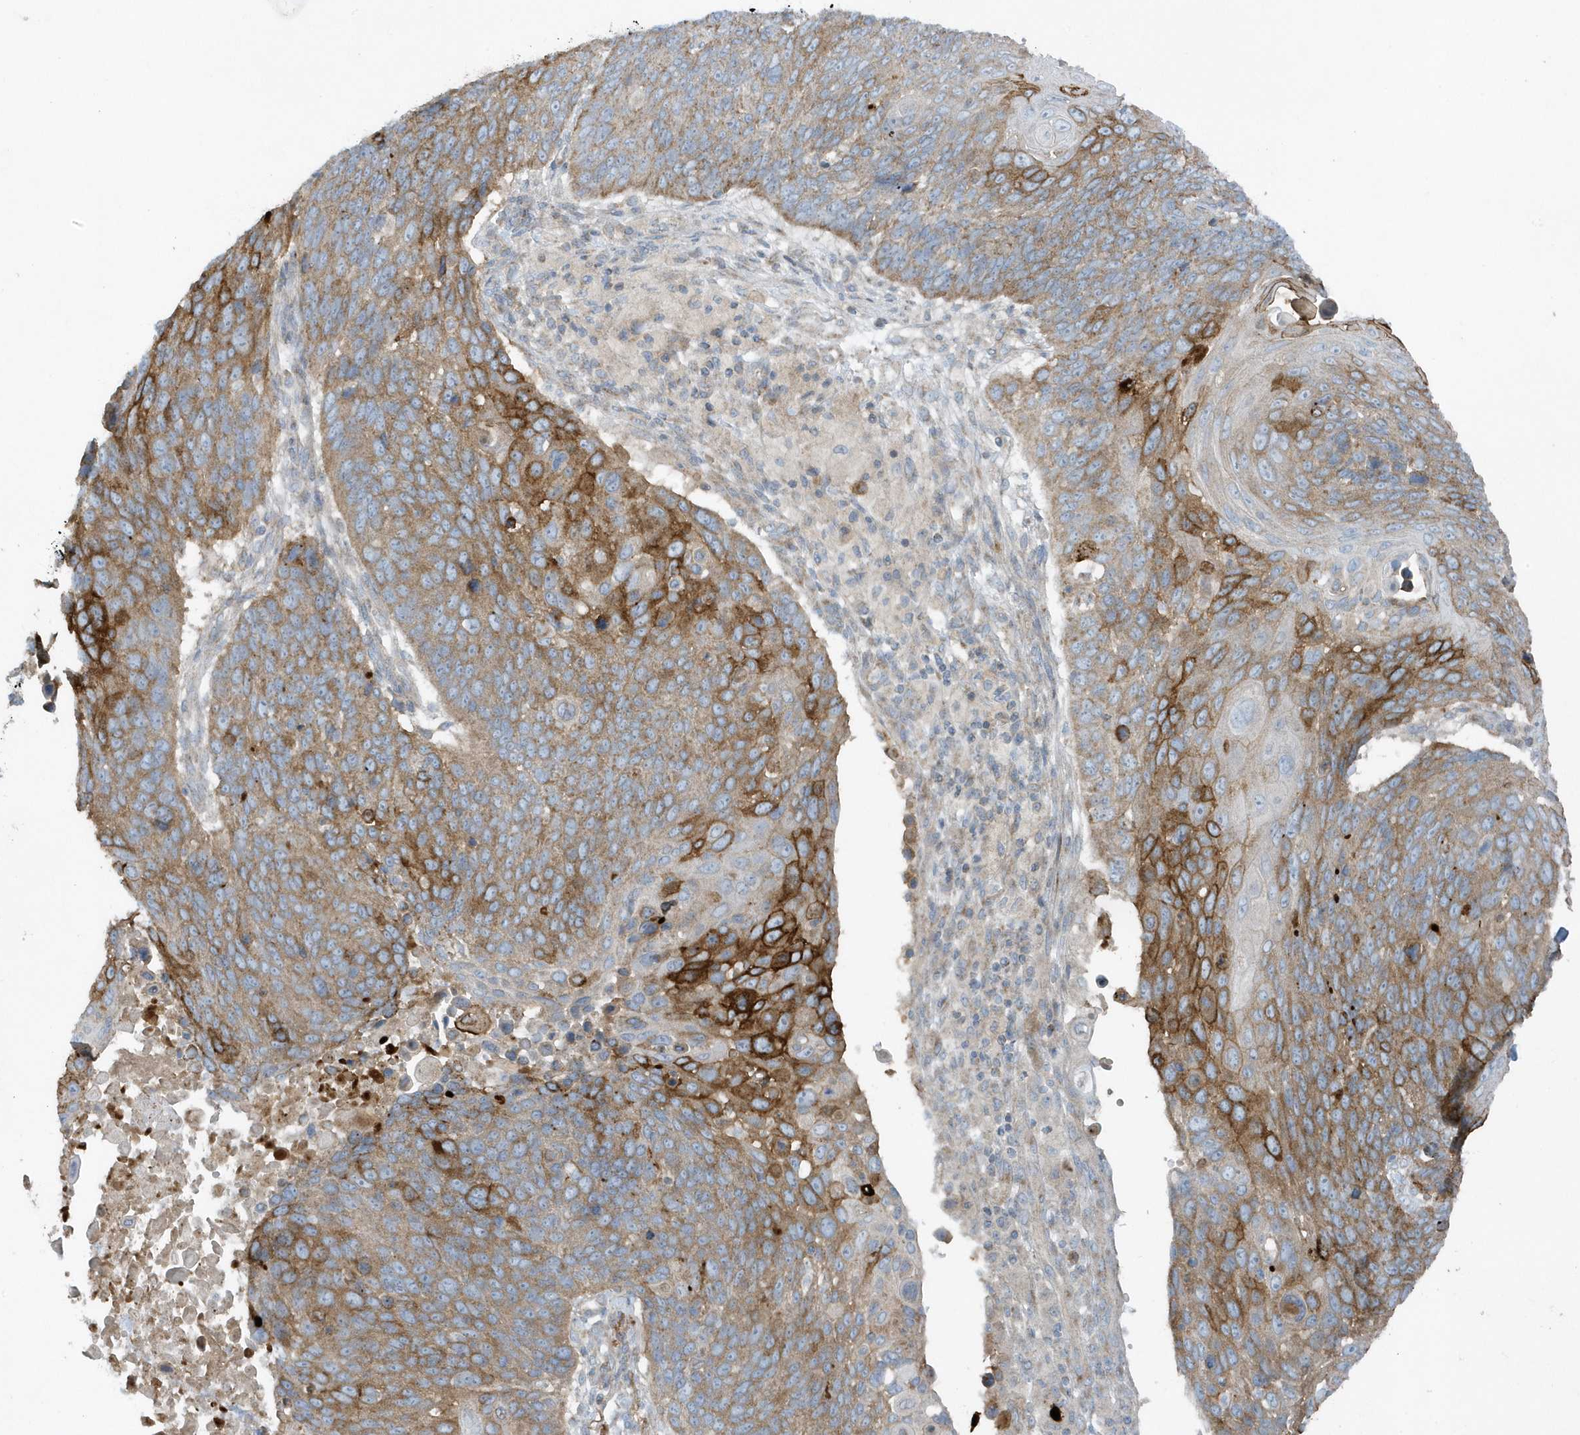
{"staining": {"intensity": "moderate", "quantity": ">75%", "location": "cytoplasmic/membranous"}, "tissue": "lung cancer", "cell_type": "Tumor cells", "image_type": "cancer", "snomed": [{"axis": "morphology", "description": "Squamous cell carcinoma, NOS"}, {"axis": "topography", "description": "Lung"}], "caption": "Immunohistochemistry (DAB (3,3'-diaminobenzidine)) staining of human squamous cell carcinoma (lung) exhibits moderate cytoplasmic/membranous protein positivity in about >75% of tumor cells.", "gene": "SLC38A2", "patient": {"sex": "male", "age": 66}}